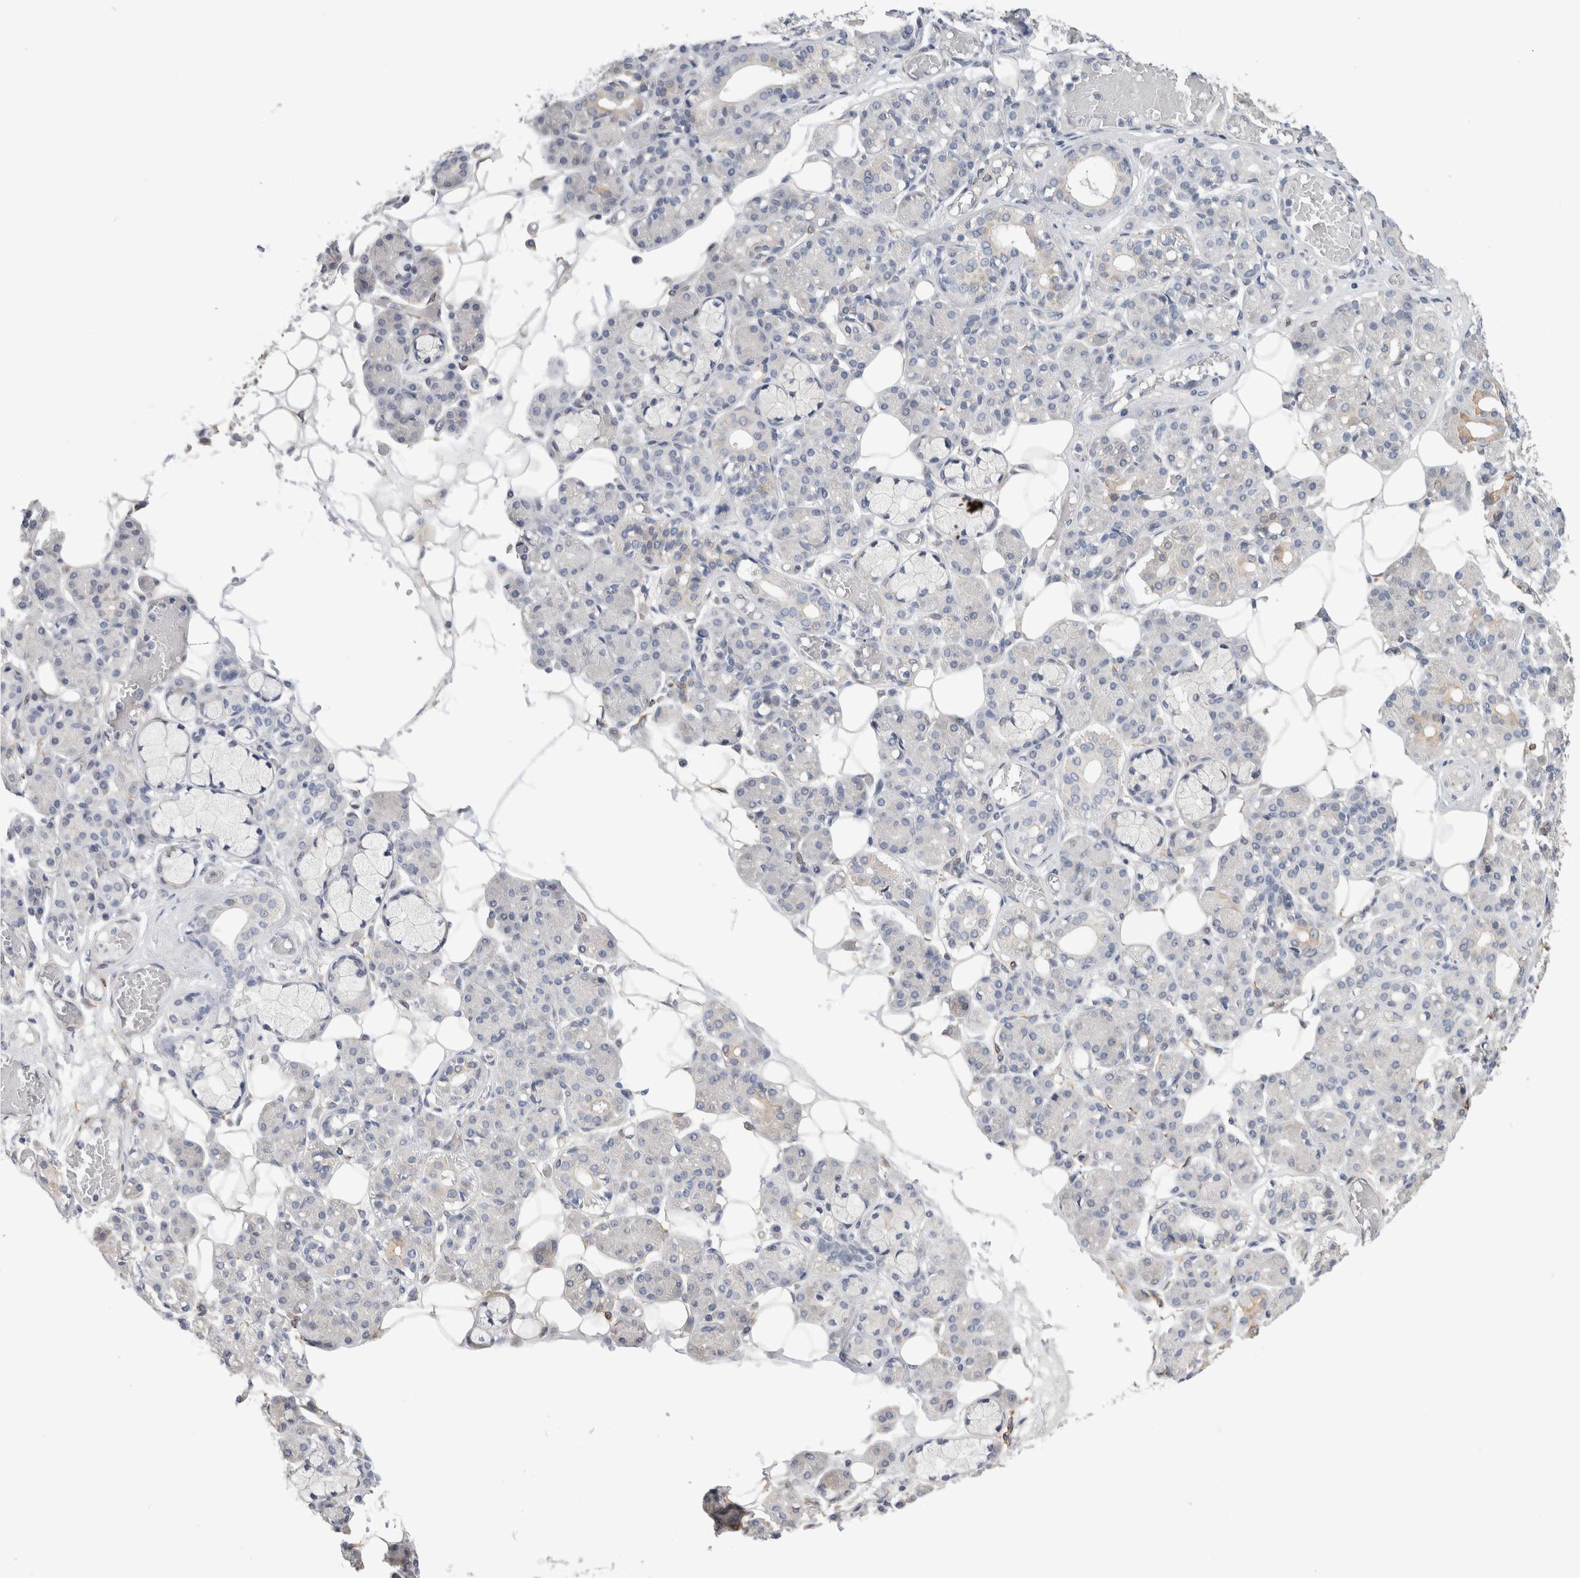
{"staining": {"intensity": "negative", "quantity": "none", "location": "none"}, "tissue": "salivary gland", "cell_type": "Glandular cells", "image_type": "normal", "snomed": [{"axis": "morphology", "description": "Normal tissue, NOS"}, {"axis": "topography", "description": "Salivary gland"}], "caption": "High power microscopy histopathology image of an IHC photomicrograph of normal salivary gland, revealing no significant staining in glandular cells. (DAB immunohistochemistry (IHC) visualized using brightfield microscopy, high magnification).", "gene": "SYTL5", "patient": {"sex": "male", "age": 63}}